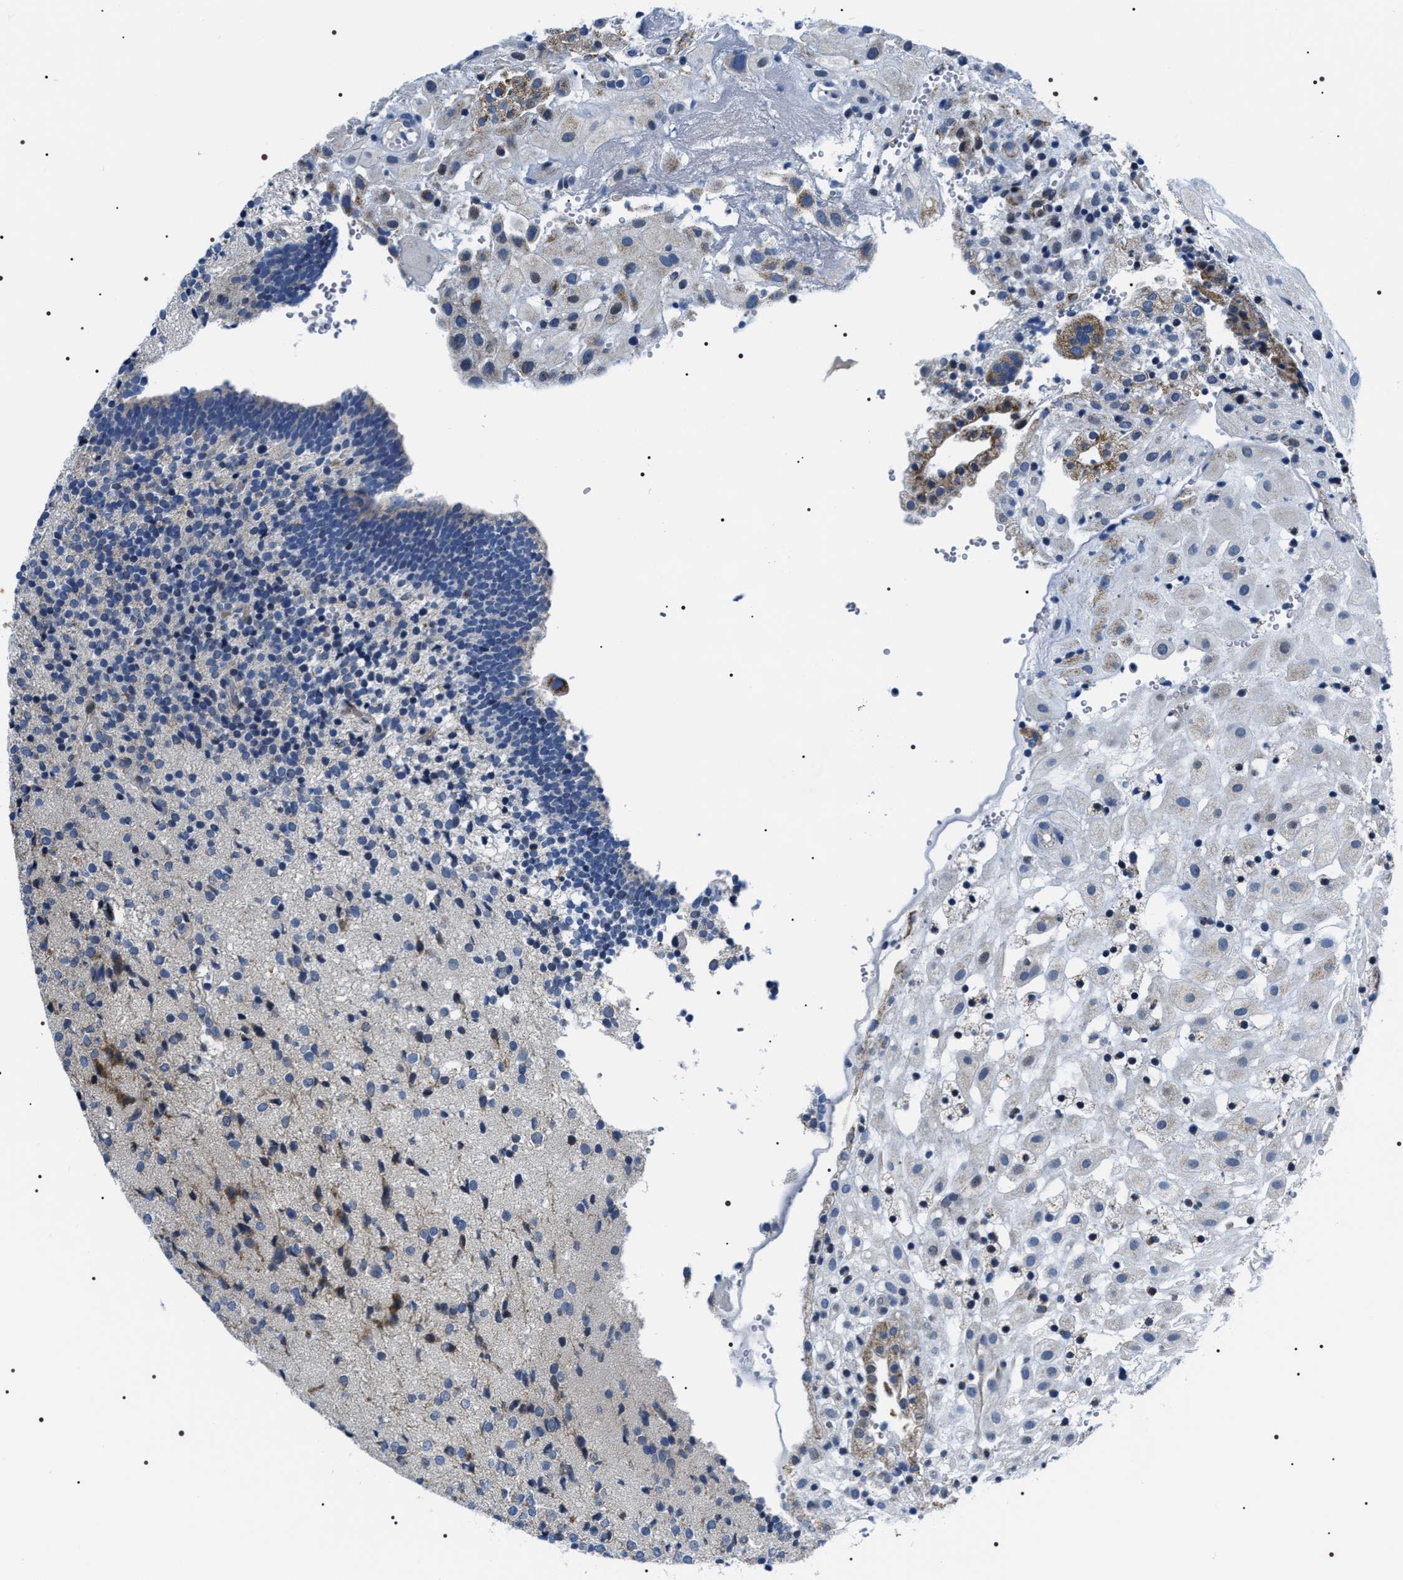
{"staining": {"intensity": "moderate", "quantity": "<25%", "location": "cytoplasmic/membranous"}, "tissue": "placenta", "cell_type": "Decidual cells", "image_type": "normal", "snomed": [{"axis": "morphology", "description": "Normal tissue, NOS"}, {"axis": "topography", "description": "Placenta"}], "caption": "Placenta stained with immunohistochemistry displays moderate cytoplasmic/membranous expression in approximately <25% of decidual cells. (IHC, brightfield microscopy, high magnification).", "gene": "NTMT1", "patient": {"sex": "female", "age": 18}}